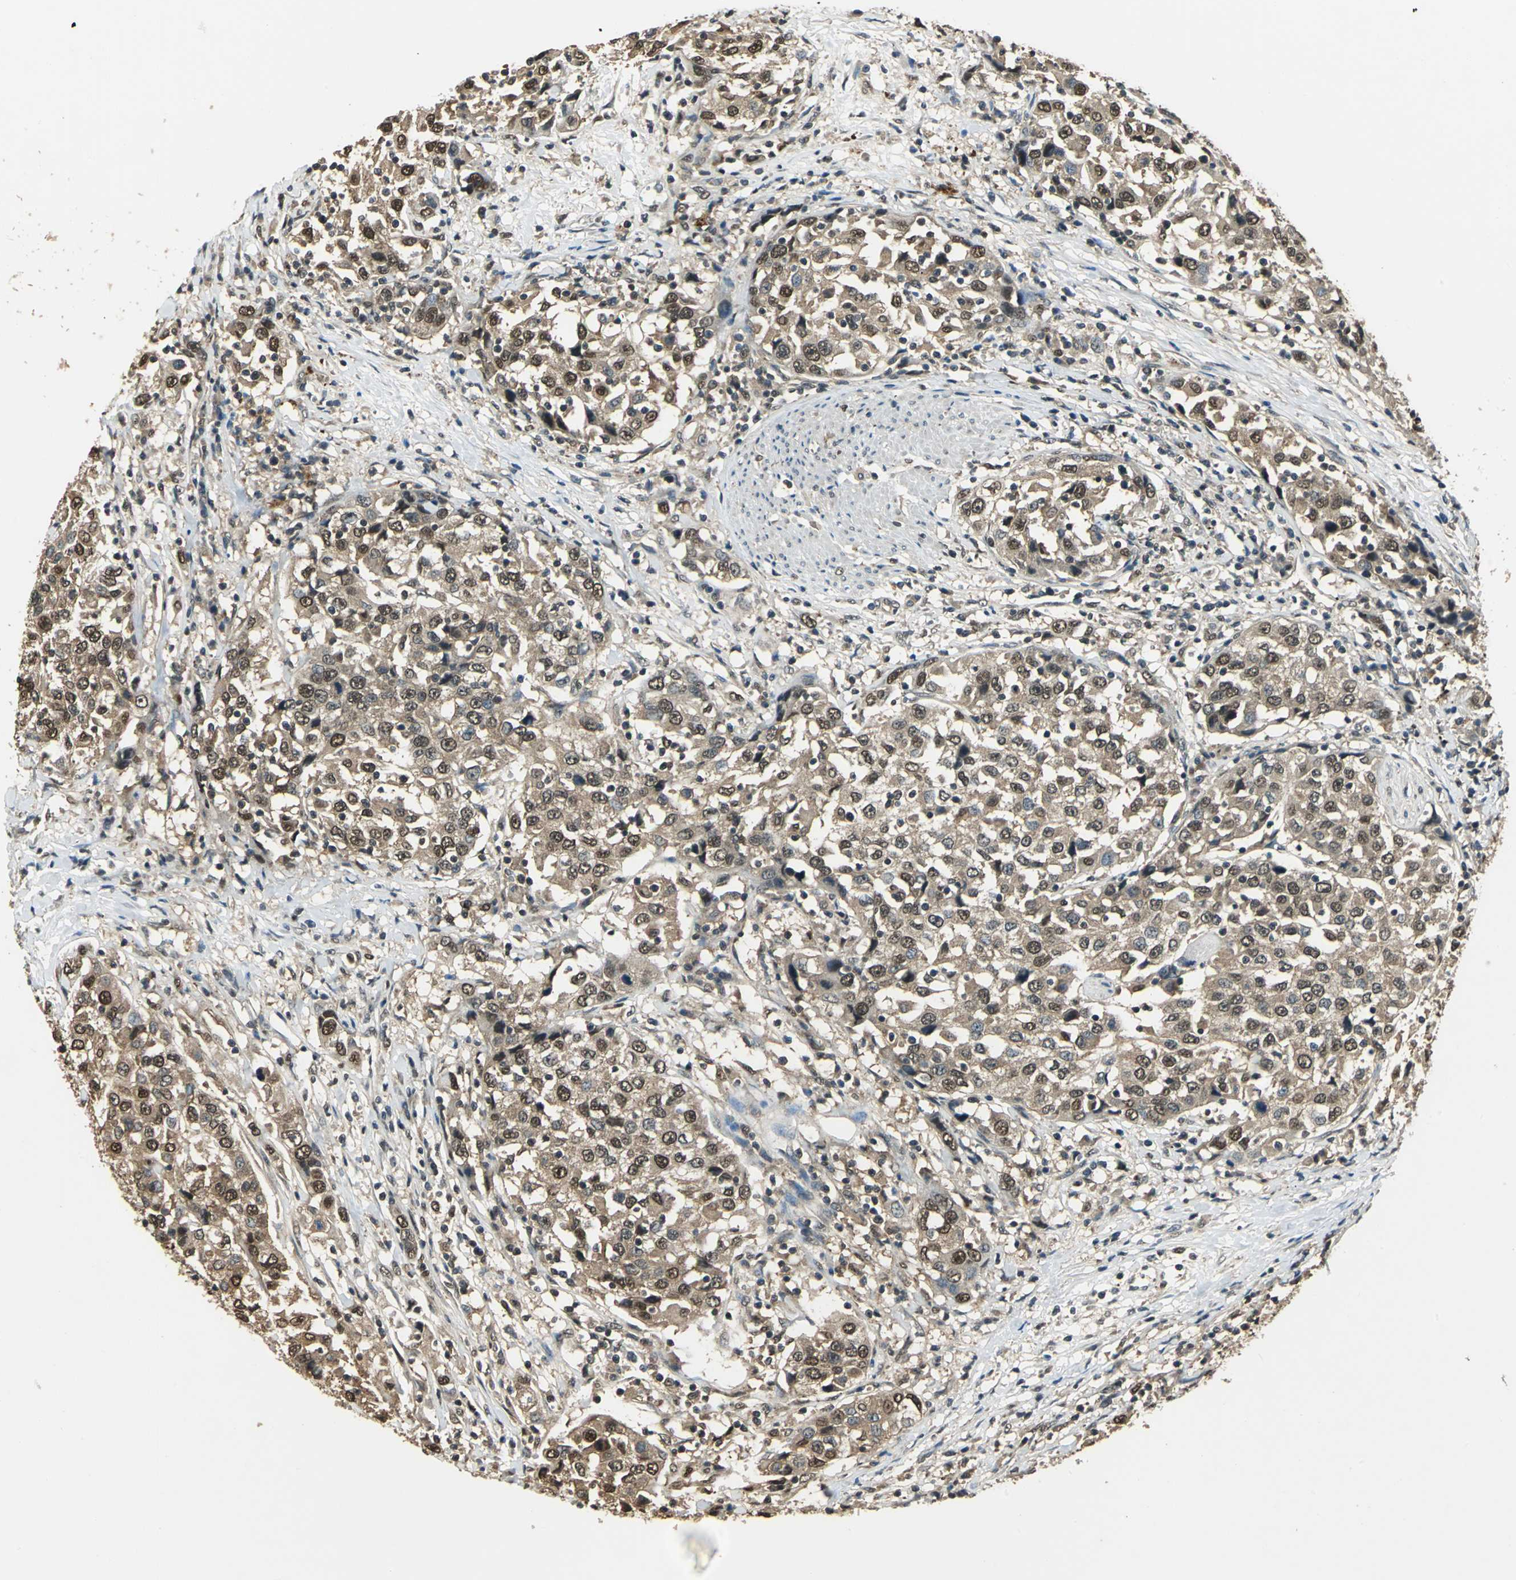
{"staining": {"intensity": "weak", "quantity": ">75%", "location": "cytoplasmic/membranous,nuclear"}, "tissue": "urothelial cancer", "cell_type": "Tumor cells", "image_type": "cancer", "snomed": [{"axis": "morphology", "description": "Urothelial carcinoma, High grade"}, {"axis": "topography", "description": "Urinary bladder"}], "caption": "Protein staining of urothelial carcinoma (high-grade) tissue displays weak cytoplasmic/membranous and nuclear staining in about >75% of tumor cells. The staining is performed using DAB brown chromogen to label protein expression. The nuclei are counter-stained blue using hematoxylin.", "gene": "PPP1R13L", "patient": {"sex": "female", "age": 80}}